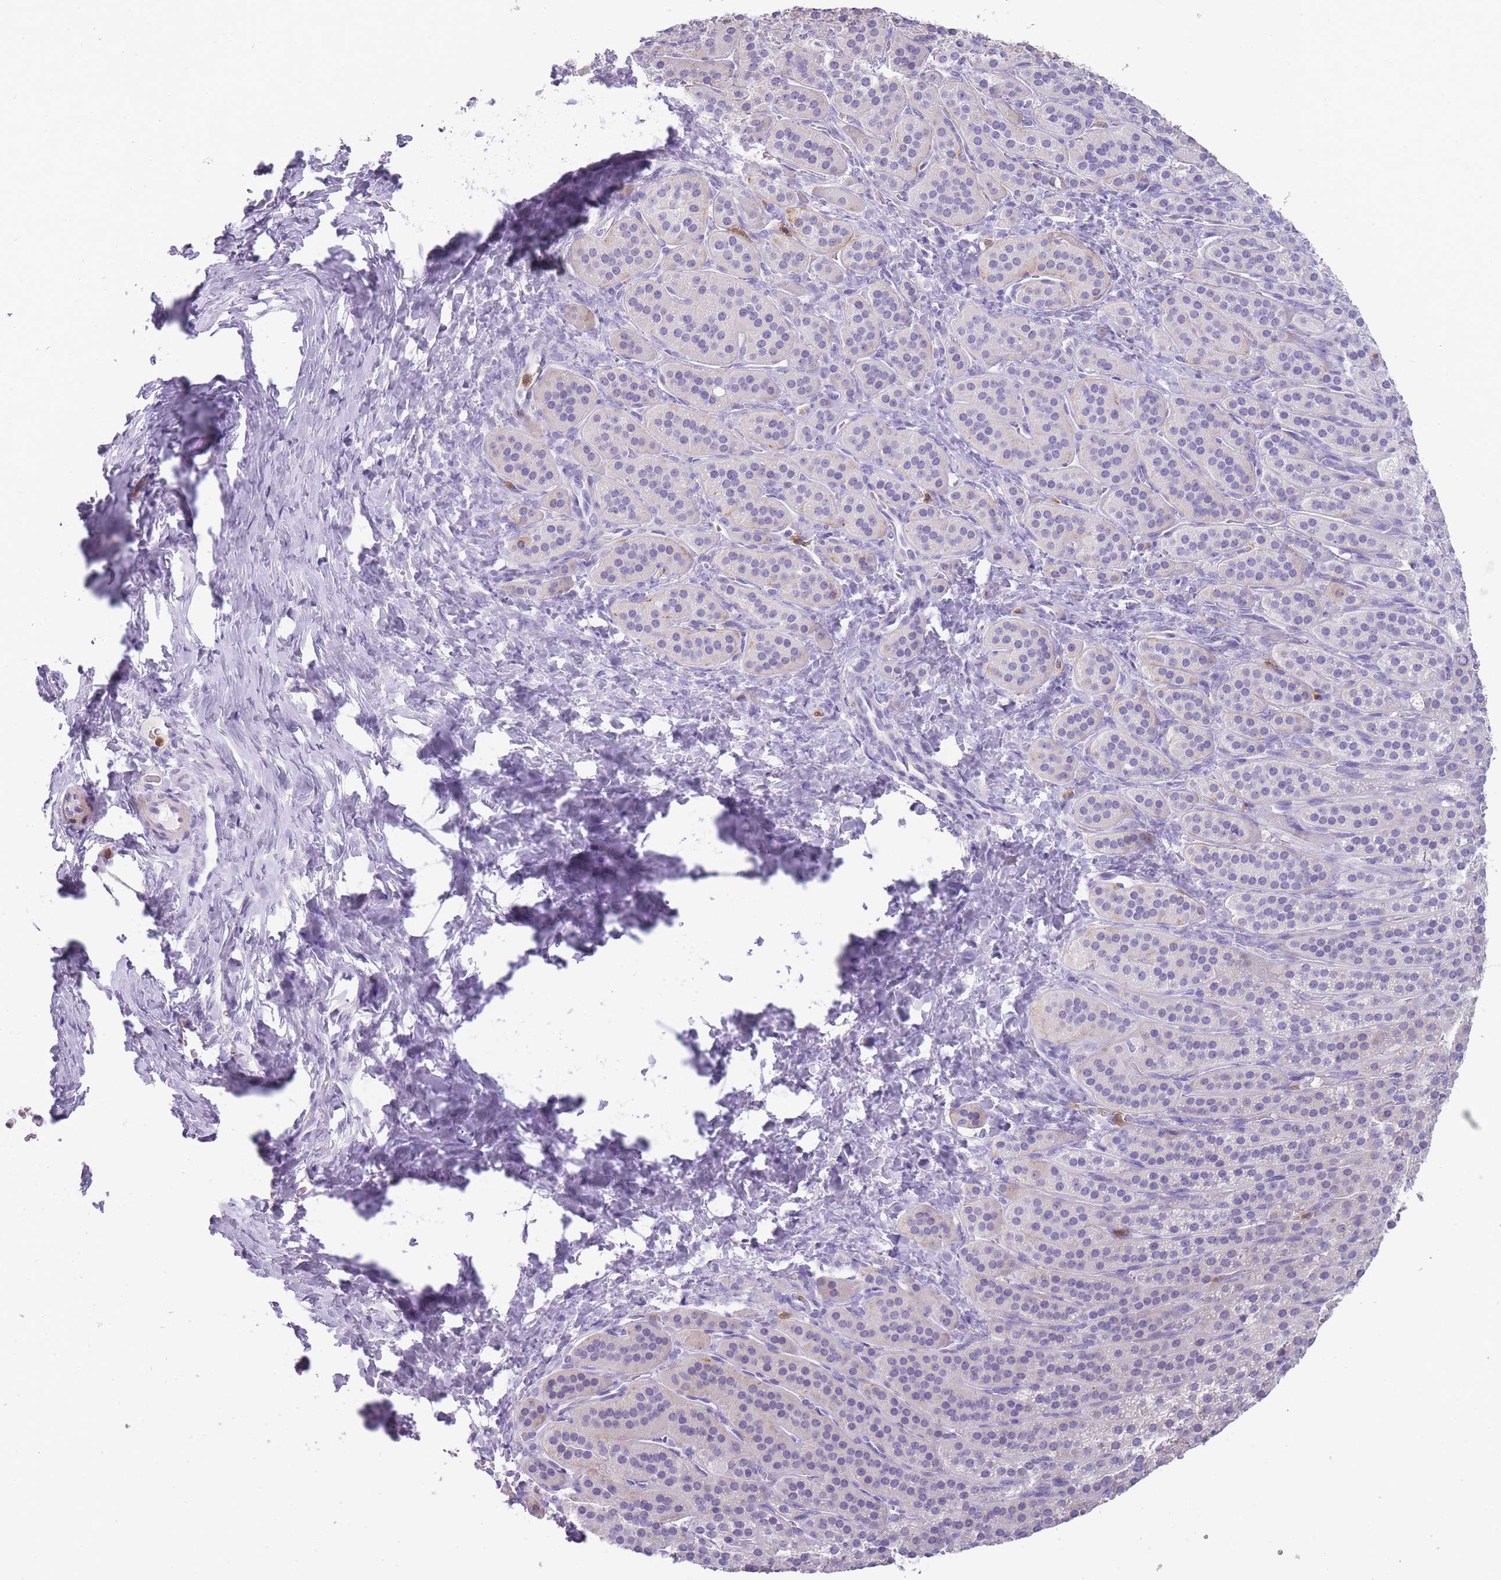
{"staining": {"intensity": "negative", "quantity": "none", "location": "none"}, "tissue": "adrenal gland", "cell_type": "Glandular cells", "image_type": "normal", "snomed": [{"axis": "morphology", "description": "Normal tissue, NOS"}, {"axis": "topography", "description": "Adrenal gland"}], "caption": "A high-resolution image shows immunohistochemistry staining of benign adrenal gland, which shows no significant positivity in glandular cells.", "gene": "CR1L", "patient": {"sex": "female", "age": 41}}